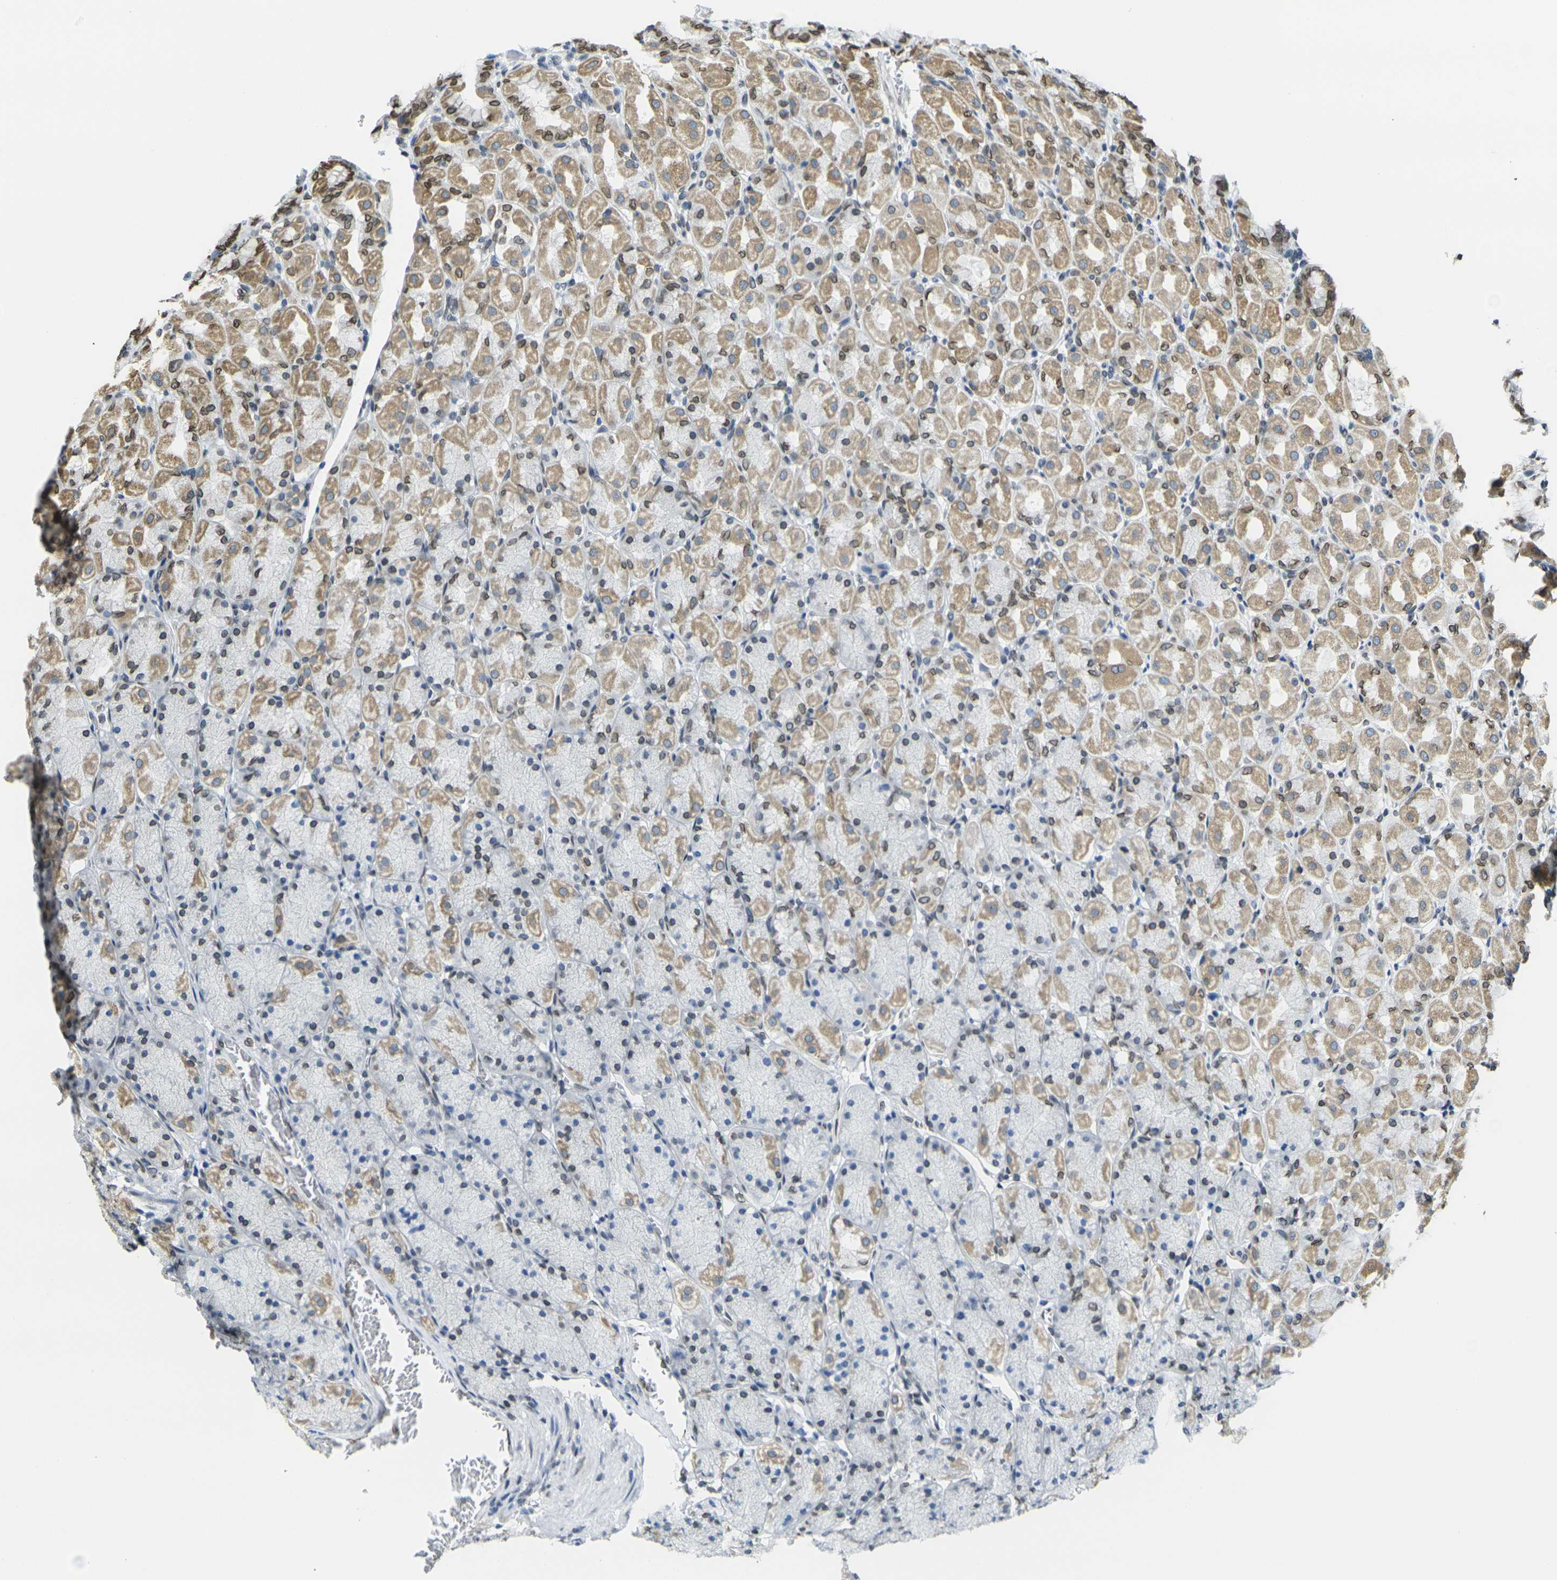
{"staining": {"intensity": "moderate", "quantity": "25%-75%", "location": "cytoplasmic/membranous,nuclear"}, "tissue": "stomach", "cell_type": "Glandular cells", "image_type": "normal", "snomed": [{"axis": "morphology", "description": "Normal tissue, NOS"}, {"axis": "topography", "description": "Stomach, upper"}], "caption": "Immunohistochemical staining of benign human stomach shows medium levels of moderate cytoplasmic/membranous,nuclear expression in approximately 25%-75% of glandular cells.", "gene": "BRDT", "patient": {"sex": "female", "age": 56}}